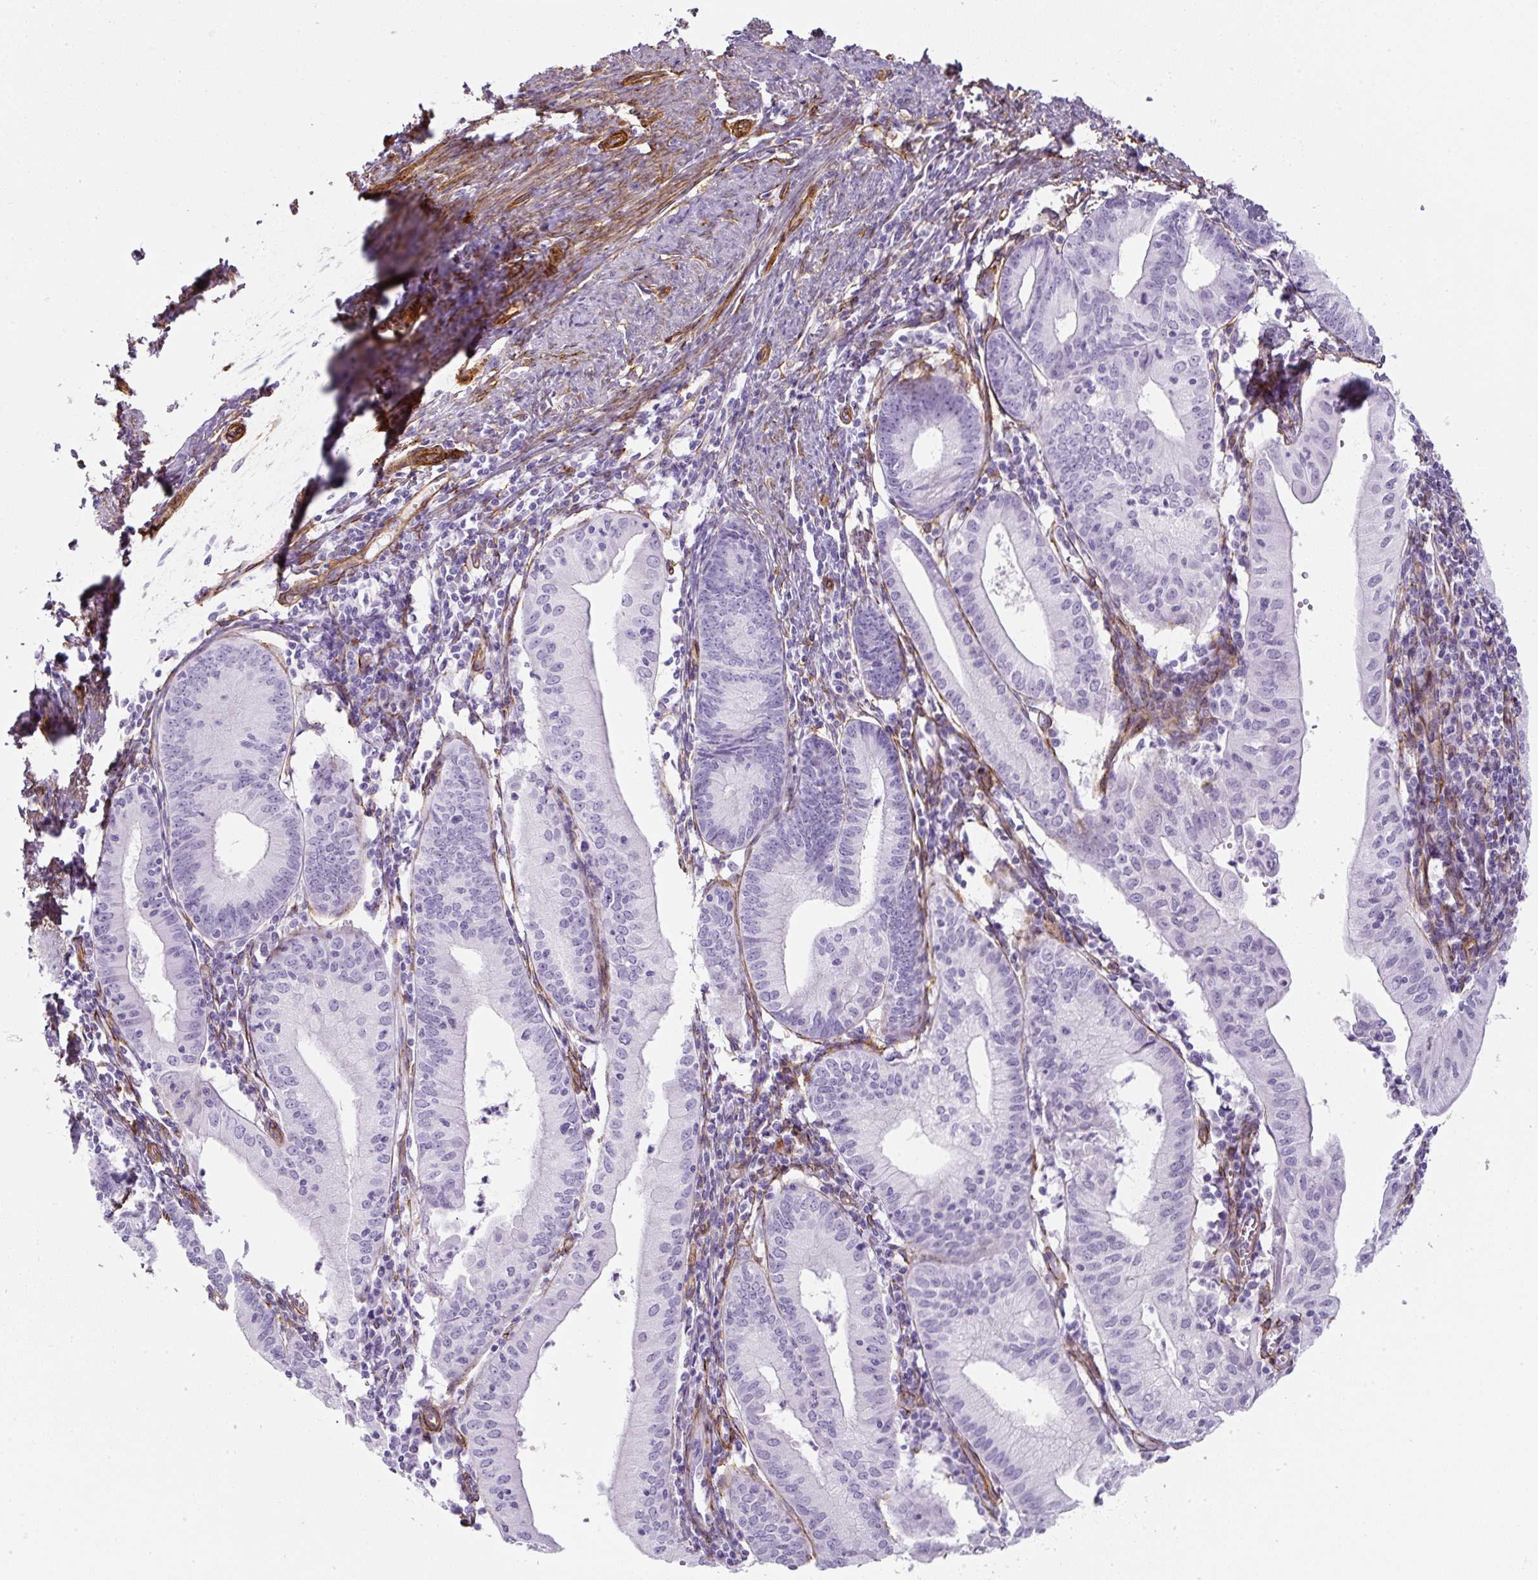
{"staining": {"intensity": "negative", "quantity": "none", "location": "none"}, "tissue": "endometrial cancer", "cell_type": "Tumor cells", "image_type": "cancer", "snomed": [{"axis": "morphology", "description": "Adenocarcinoma, NOS"}, {"axis": "topography", "description": "Endometrium"}], "caption": "IHC histopathology image of endometrial cancer (adenocarcinoma) stained for a protein (brown), which reveals no staining in tumor cells. (DAB immunohistochemistry with hematoxylin counter stain).", "gene": "CAVIN3", "patient": {"sex": "female", "age": 60}}